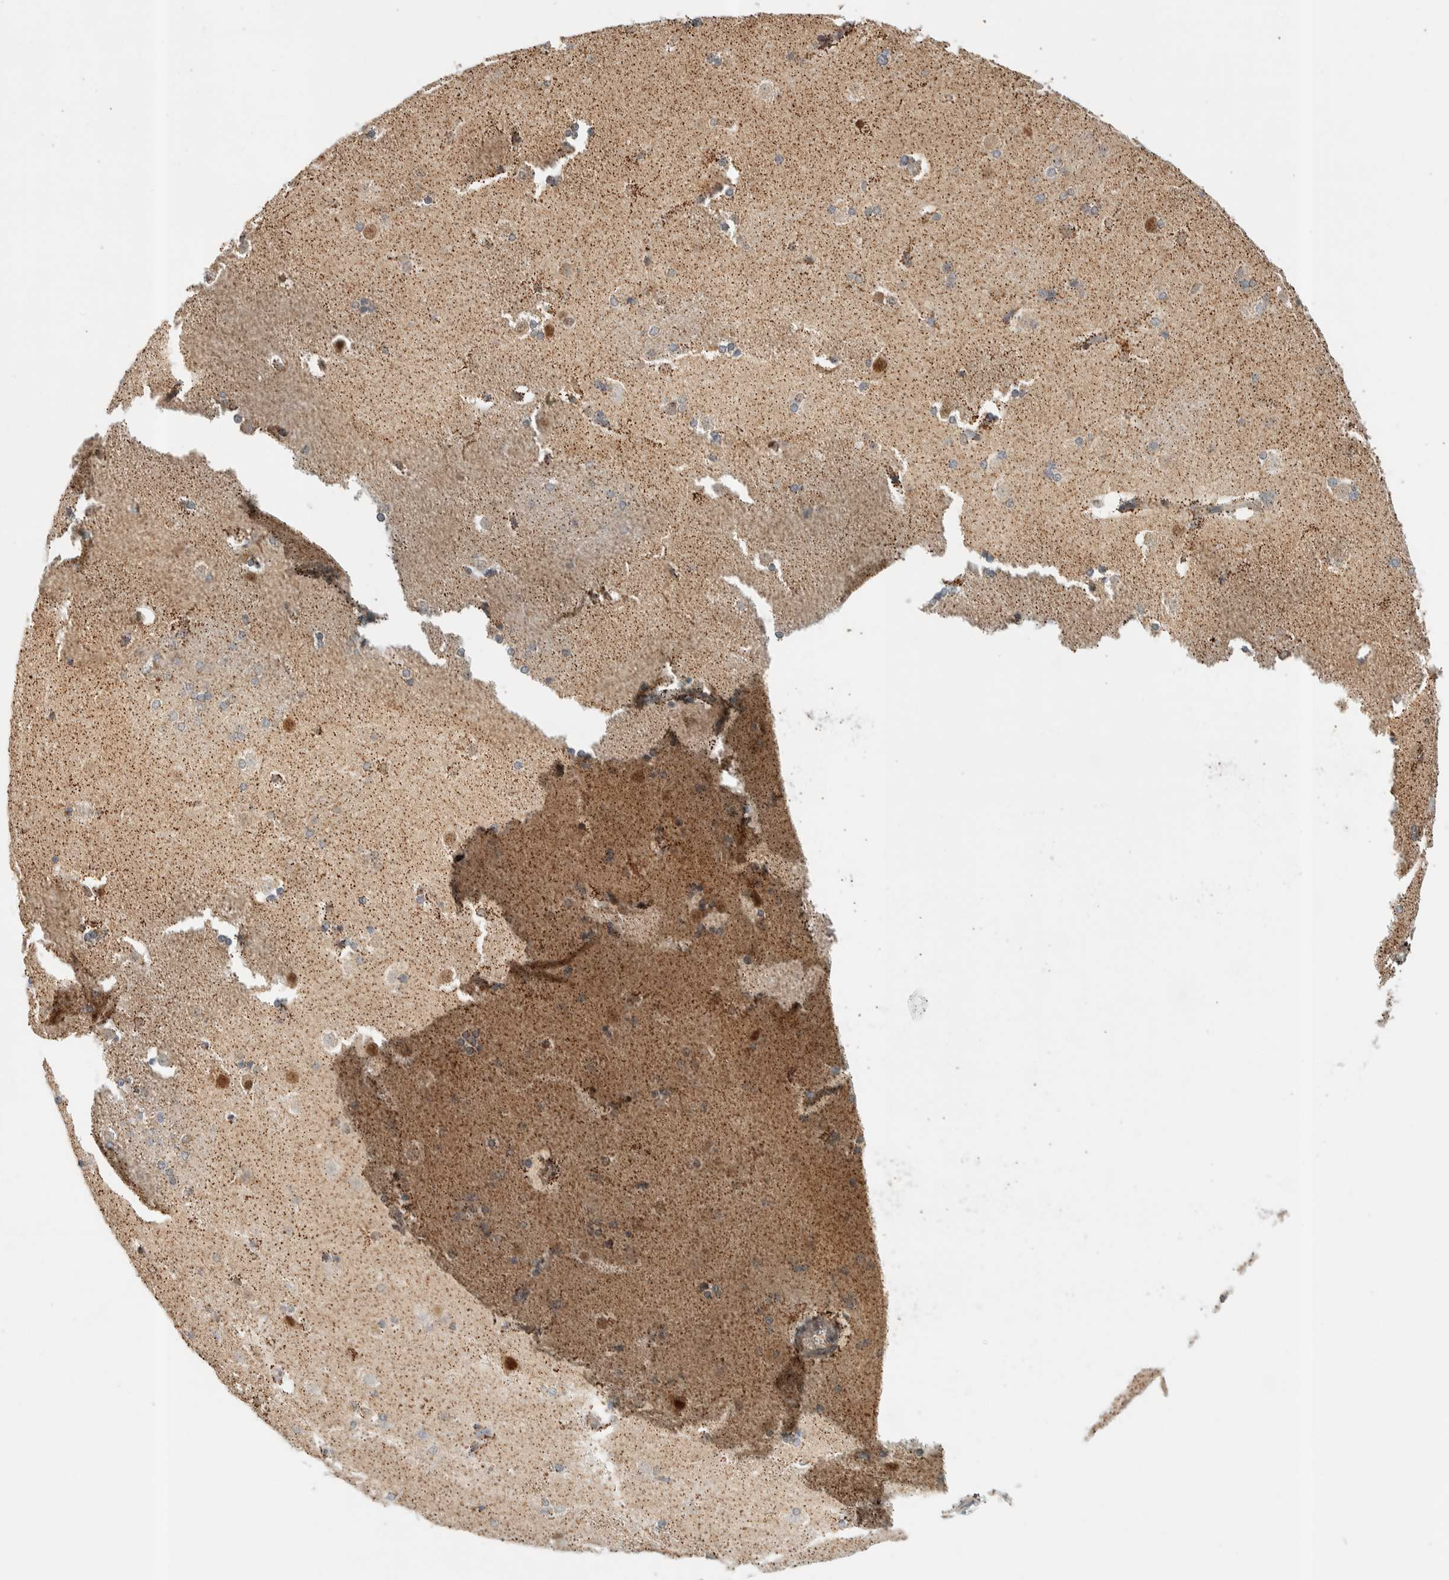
{"staining": {"intensity": "moderate", "quantity": "<25%", "location": "cytoplasmic/membranous"}, "tissue": "caudate", "cell_type": "Glial cells", "image_type": "normal", "snomed": [{"axis": "morphology", "description": "Normal tissue, NOS"}, {"axis": "topography", "description": "Lateral ventricle wall"}], "caption": "Immunohistochemical staining of normal caudate demonstrates <25% levels of moderate cytoplasmic/membranous protein positivity in approximately <25% of glial cells. Nuclei are stained in blue.", "gene": "TSPAN32", "patient": {"sex": "female", "age": 19}}